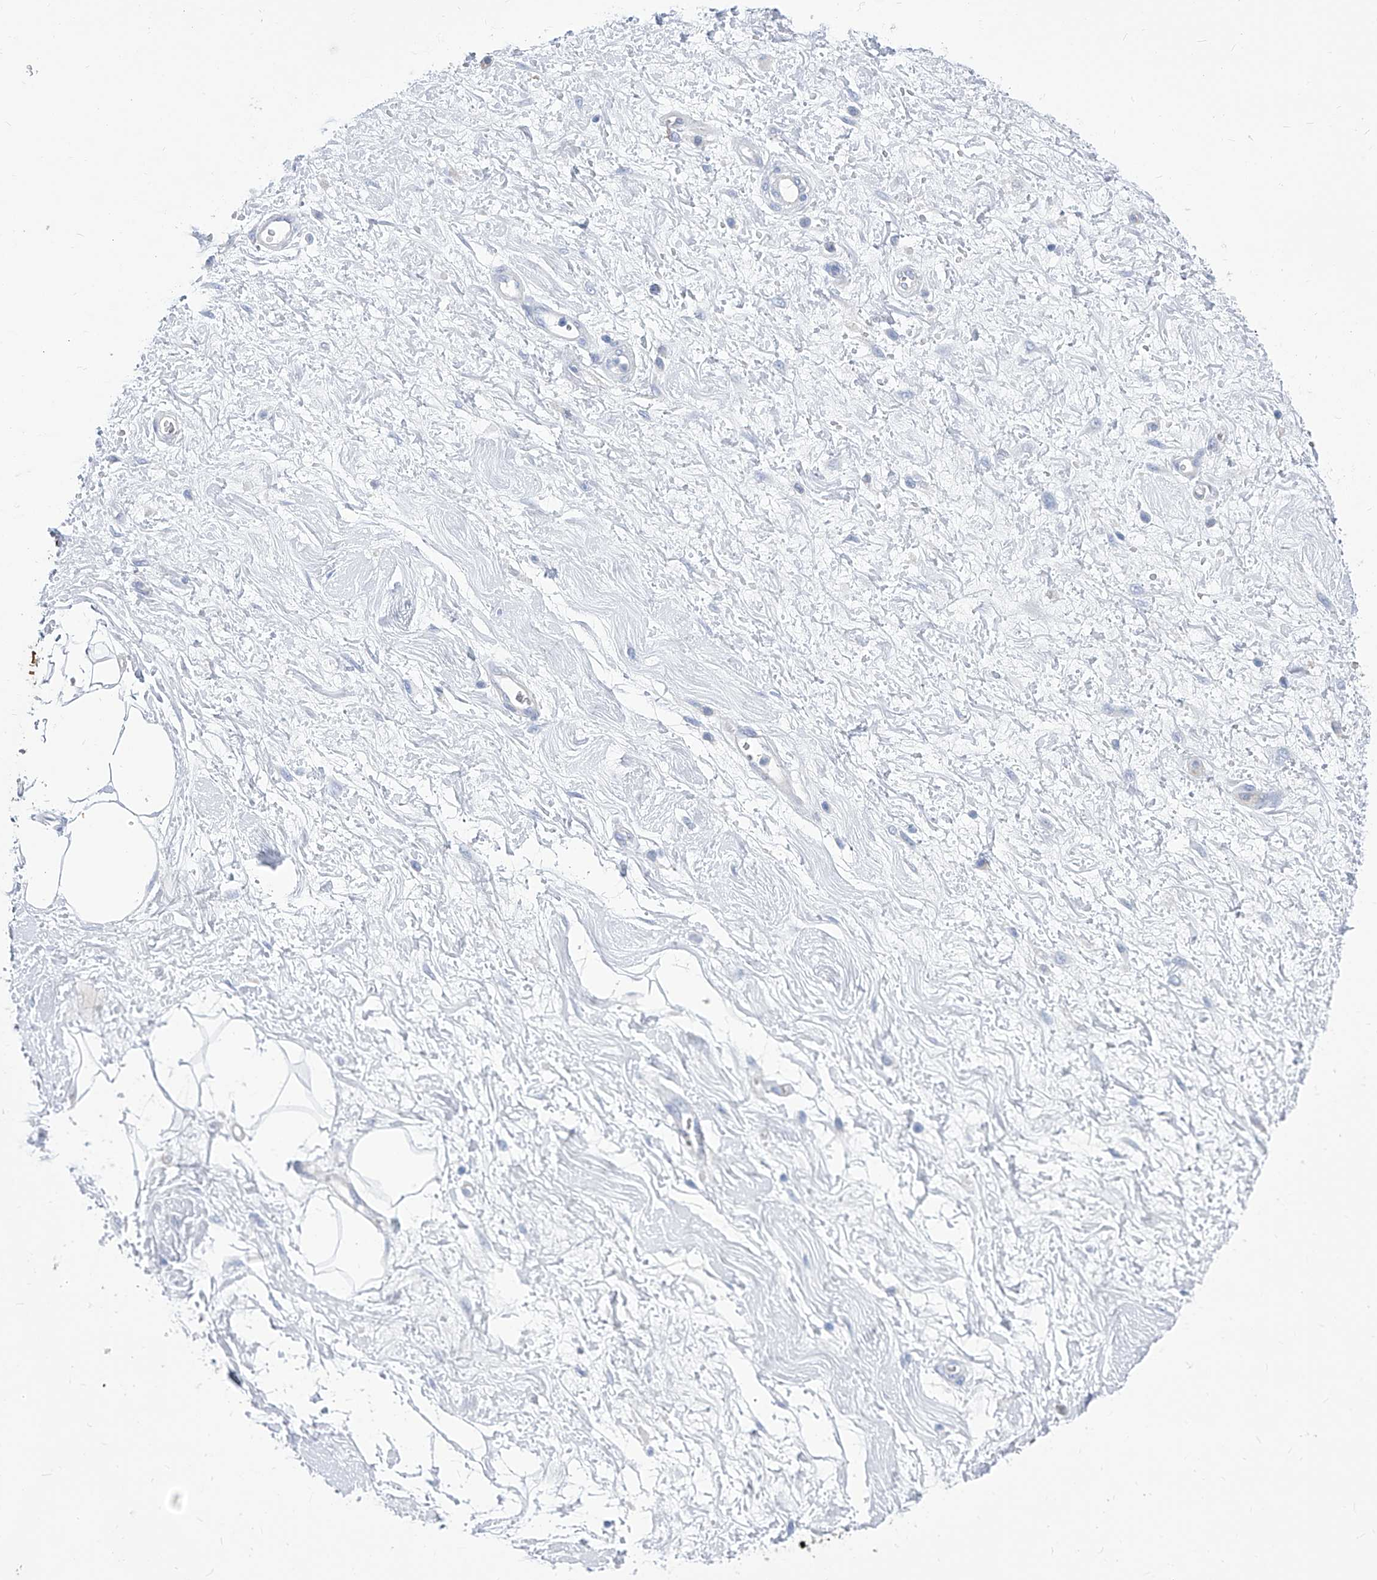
{"staining": {"intensity": "negative", "quantity": "none", "location": "none"}, "tissue": "adipose tissue", "cell_type": "Adipocytes", "image_type": "normal", "snomed": [{"axis": "morphology", "description": "Normal tissue, NOS"}, {"axis": "morphology", "description": "Adenocarcinoma, NOS"}, {"axis": "topography", "description": "Pancreas"}, {"axis": "topography", "description": "Peripheral nerve tissue"}], "caption": "An image of adipose tissue stained for a protein reveals no brown staining in adipocytes. (DAB (3,3'-diaminobenzidine) immunohistochemistry visualized using brightfield microscopy, high magnification).", "gene": "SMS", "patient": {"sex": "male", "age": 59}}